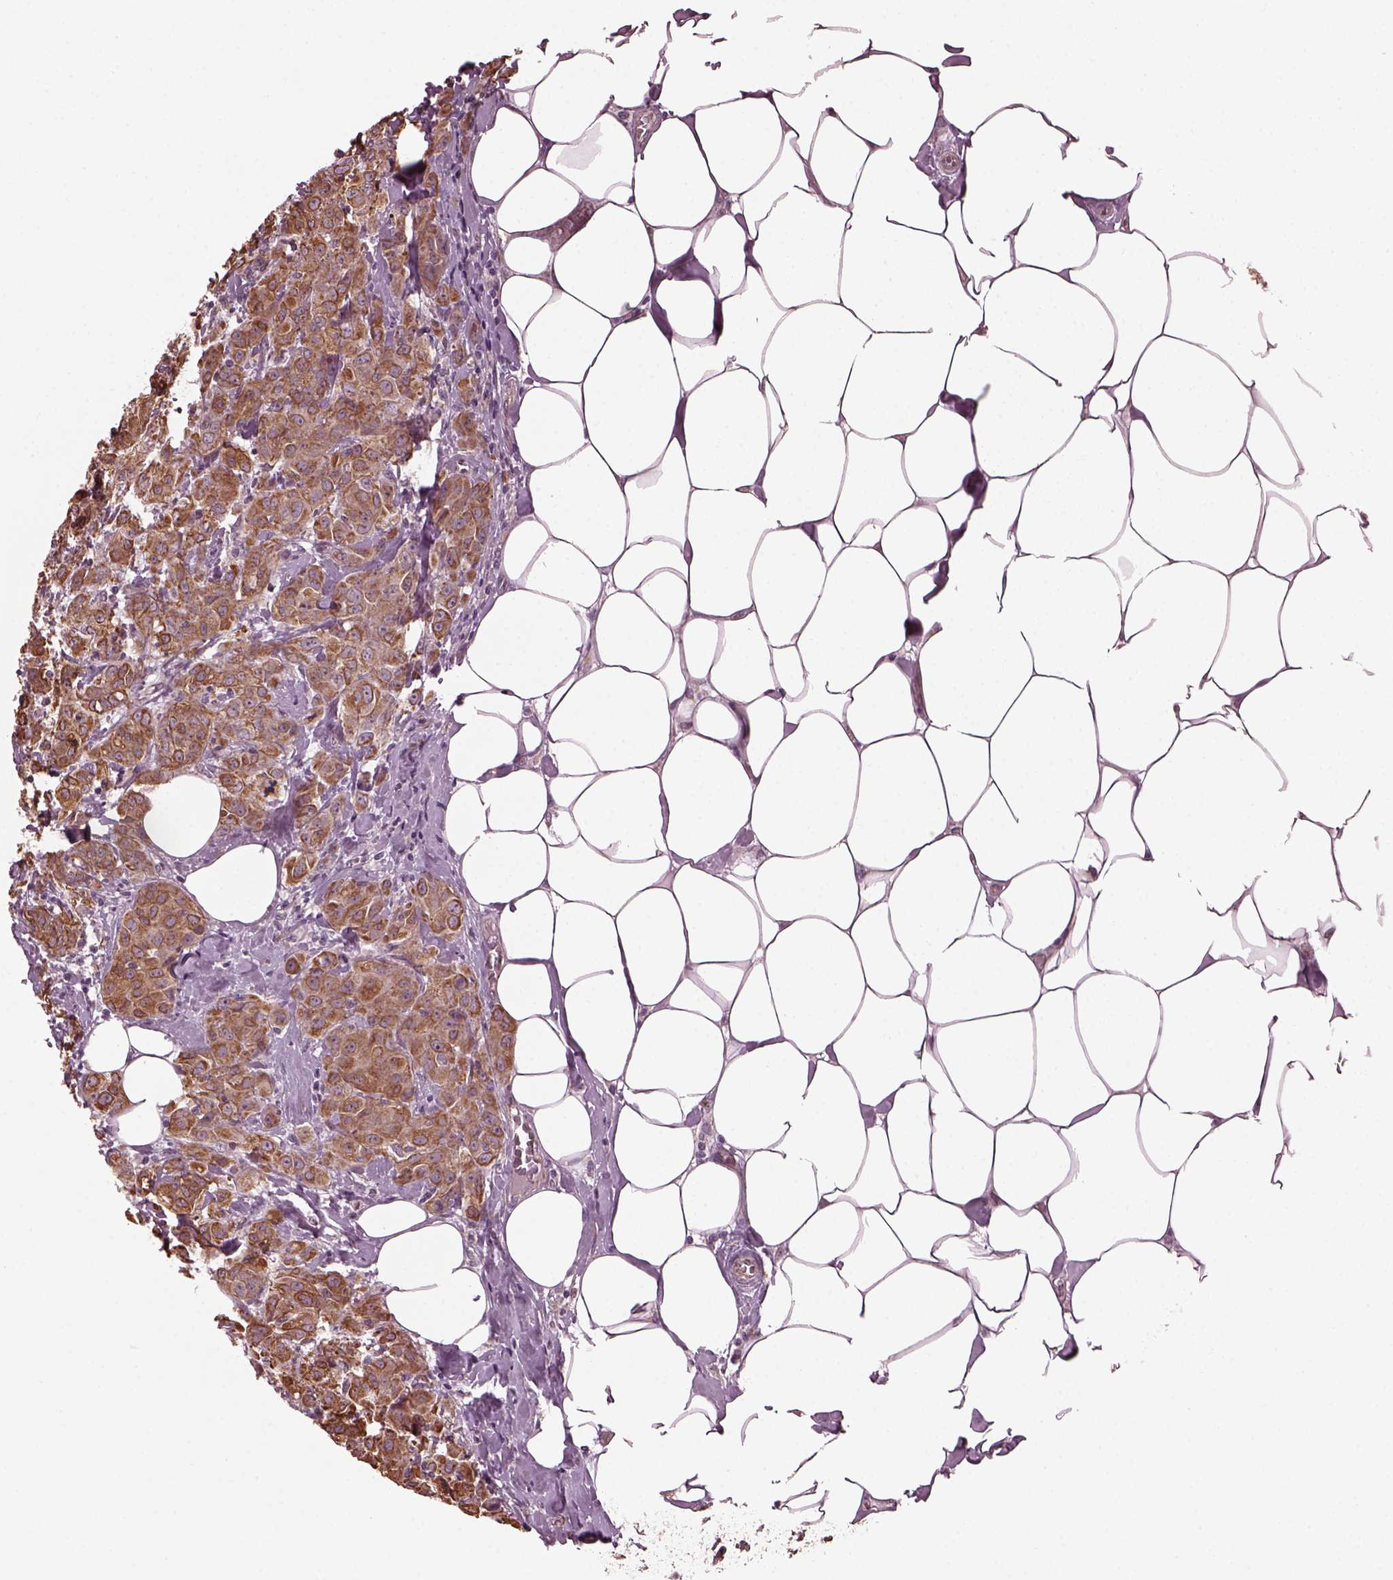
{"staining": {"intensity": "moderate", "quantity": "25%-75%", "location": "cytoplasmic/membranous,nuclear"}, "tissue": "breast cancer", "cell_type": "Tumor cells", "image_type": "cancer", "snomed": [{"axis": "morphology", "description": "Normal tissue, NOS"}, {"axis": "morphology", "description": "Duct carcinoma"}, {"axis": "topography", "description": "Breast"}], "caption": "Immunohistochemical staining of human breast infiltrating ductal carcinoma shows moderate cytoplasmic/membranous and nuclear protein expression in about 25%-75% of tumor cells.", "gene": "RUFY3", "patient": {"sex": "female", "age": 43}}